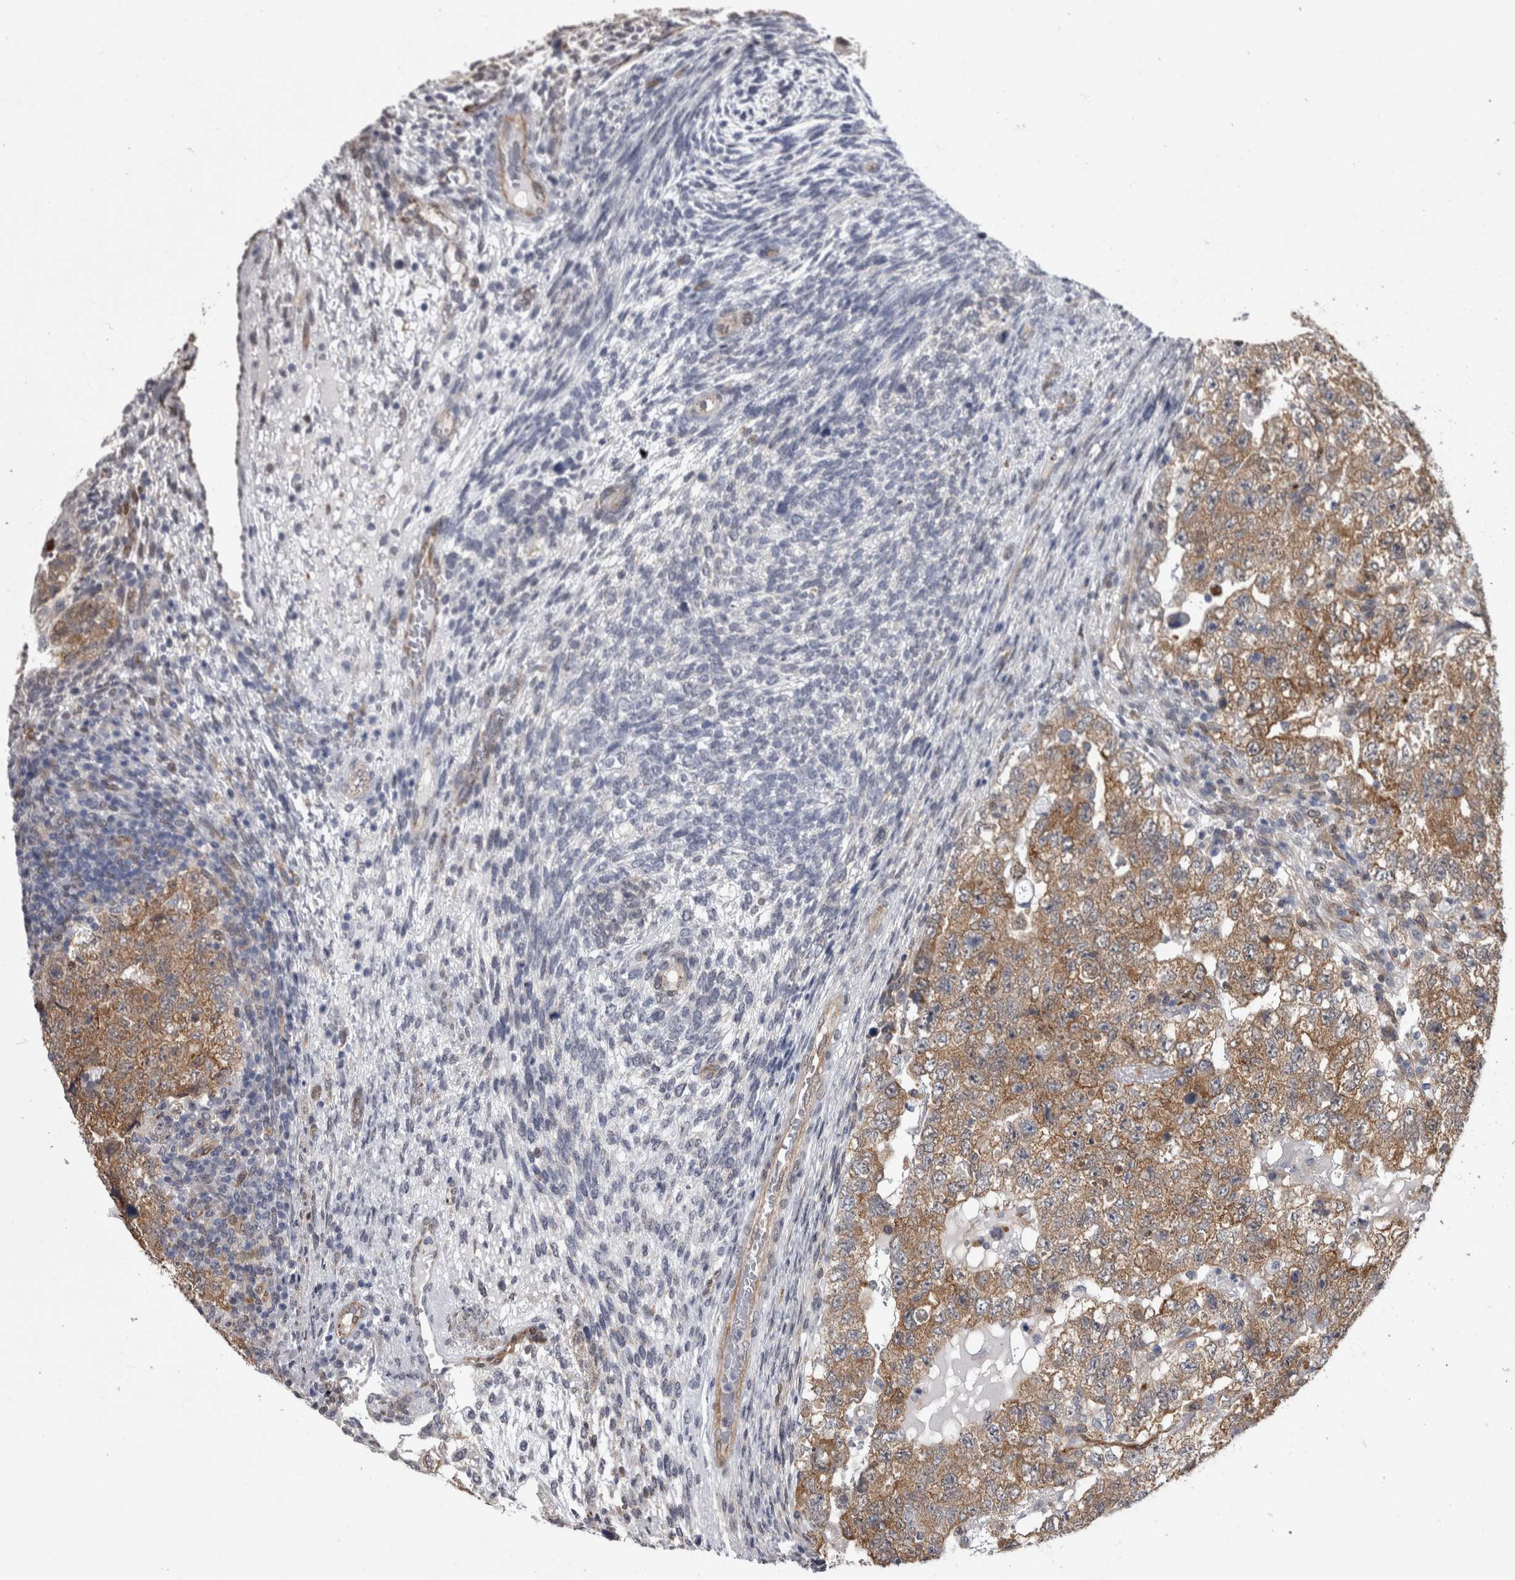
{"staining": {"intensity": "moderate", "quantity": ">75%", "location": "cytoplasmic/membranous"}, "tissue": "testis cancer", "cell_type": "Tumor cells", "image_type": "cancer", "snomed": [{"axis": "morphology", "description": "Carcinoma, Embryonal, NOS"}, {"axis": "topography", "description": "Testis"}], "caption": "Immunohistochemistry histopathology image of human testis embryonal carcinoma stained for a protein (brown), which displays medium levels of moderate cytoplasmic/membranous staining in about >75% of tumor cells.", "gene": "ACOT7", "patient": {"sex": "male", "age": 36}}